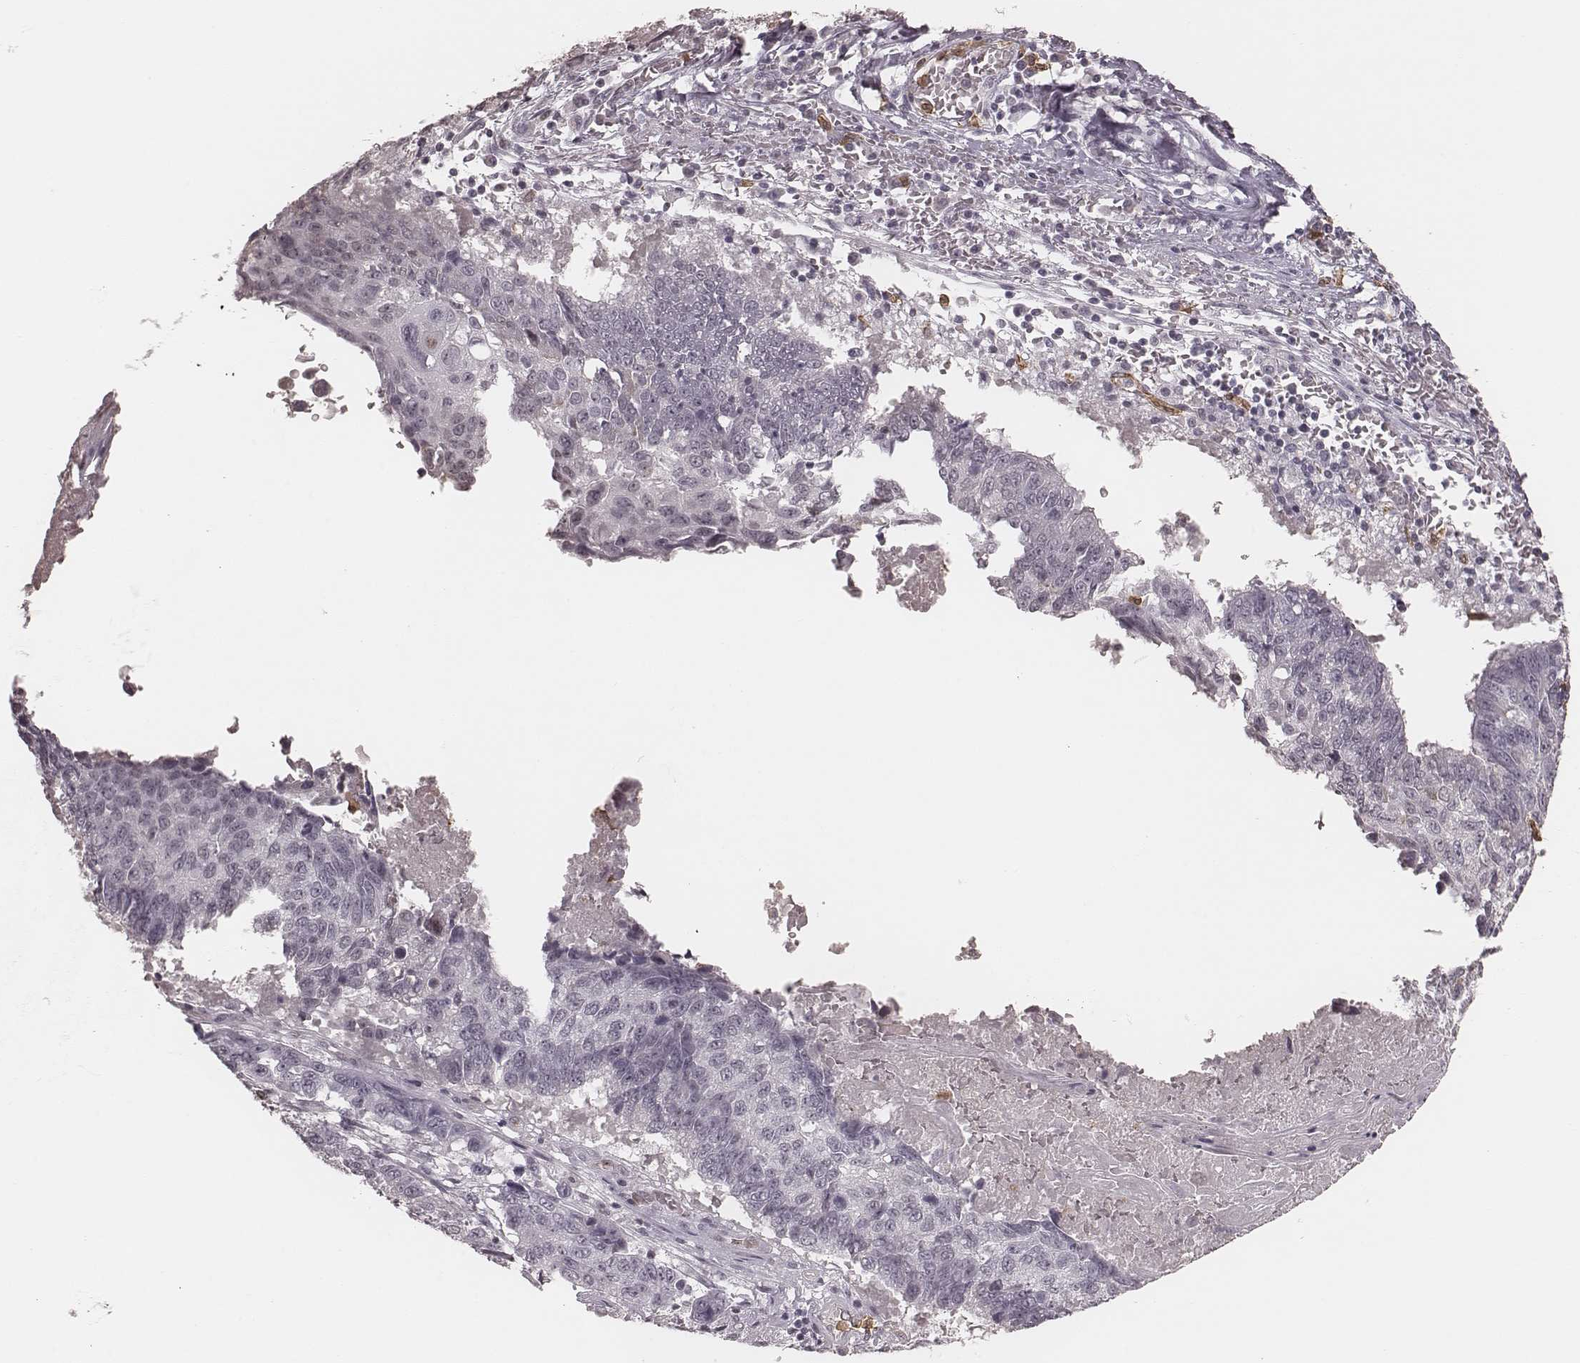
{"staining": {"intensity": "negative", "quantity": "none", "location": "none"}, "tissue": "lung cancer", "cell_type": "Tumor cells", "image_type": "cancer", "snomed": [{"axis": "morphology", "description": "Squamous cell carcinoma, NOS"}, {"axis": "topography", "description": "Lung"}], "caption": "Human lung cancer stained for a protein using immunohistochemistry reveals no expression in tumor cells.", "gene": "KITLG", "patient": {"sex": "male", "age": 73}}